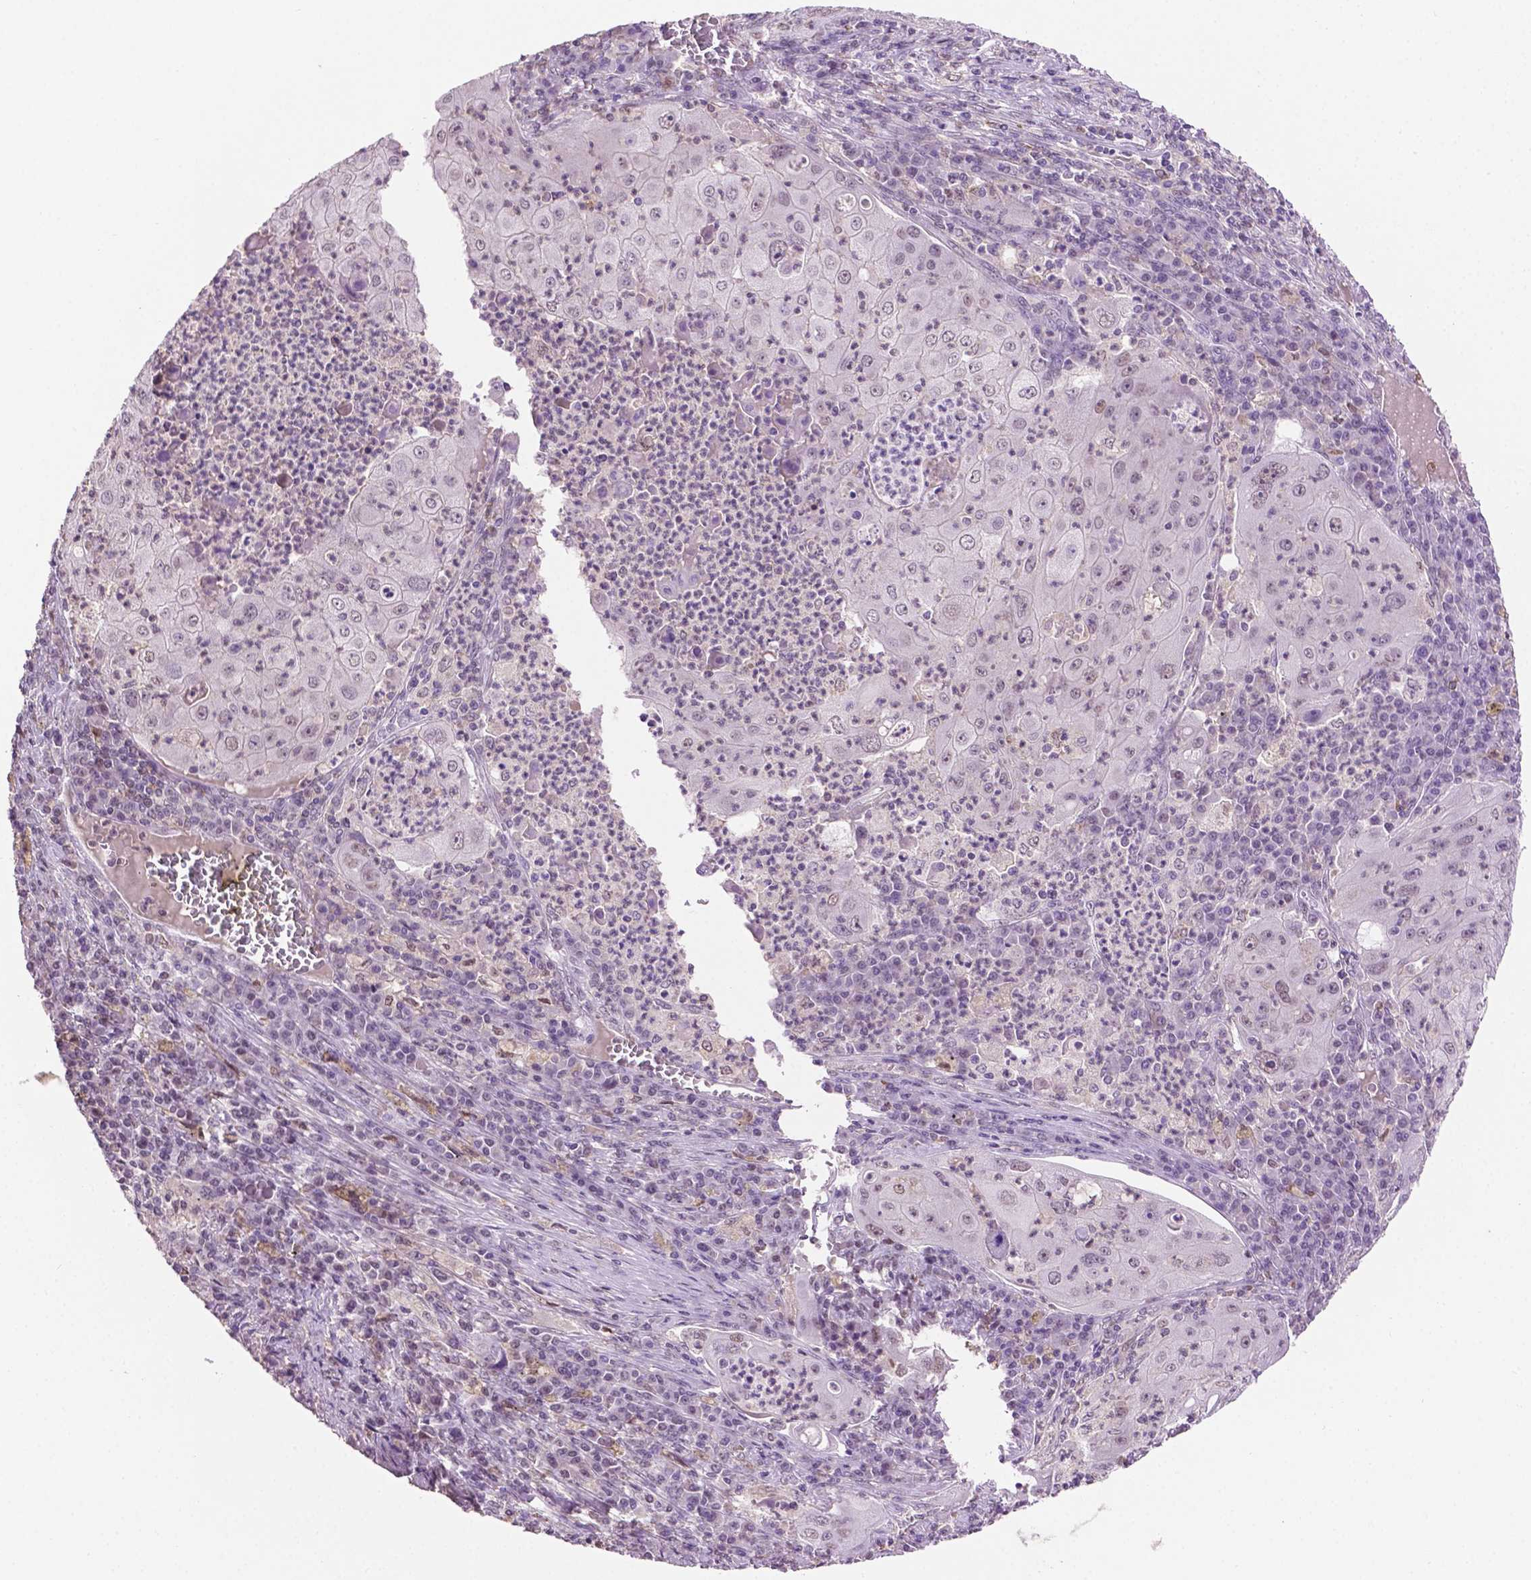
{"staining": {"intensity": "negative", "quantity": "none", "location": "none"}, "tissue": "lung cancer", "cell_type": "Tumor cells", "image_type": "cancer", "snomed": [{"axis": "morphology", "description": "Squamous cell carcinoma, NOS"}, {"axis": "topography", "description": "Lung"}], "caption": "Histopathology image shows no protein positivity in tumor cells of lung cancer (squamous cell carcinoma) tissue.", "gene": "PTPN6", "patient": {"sex": "female", "age": 59}}